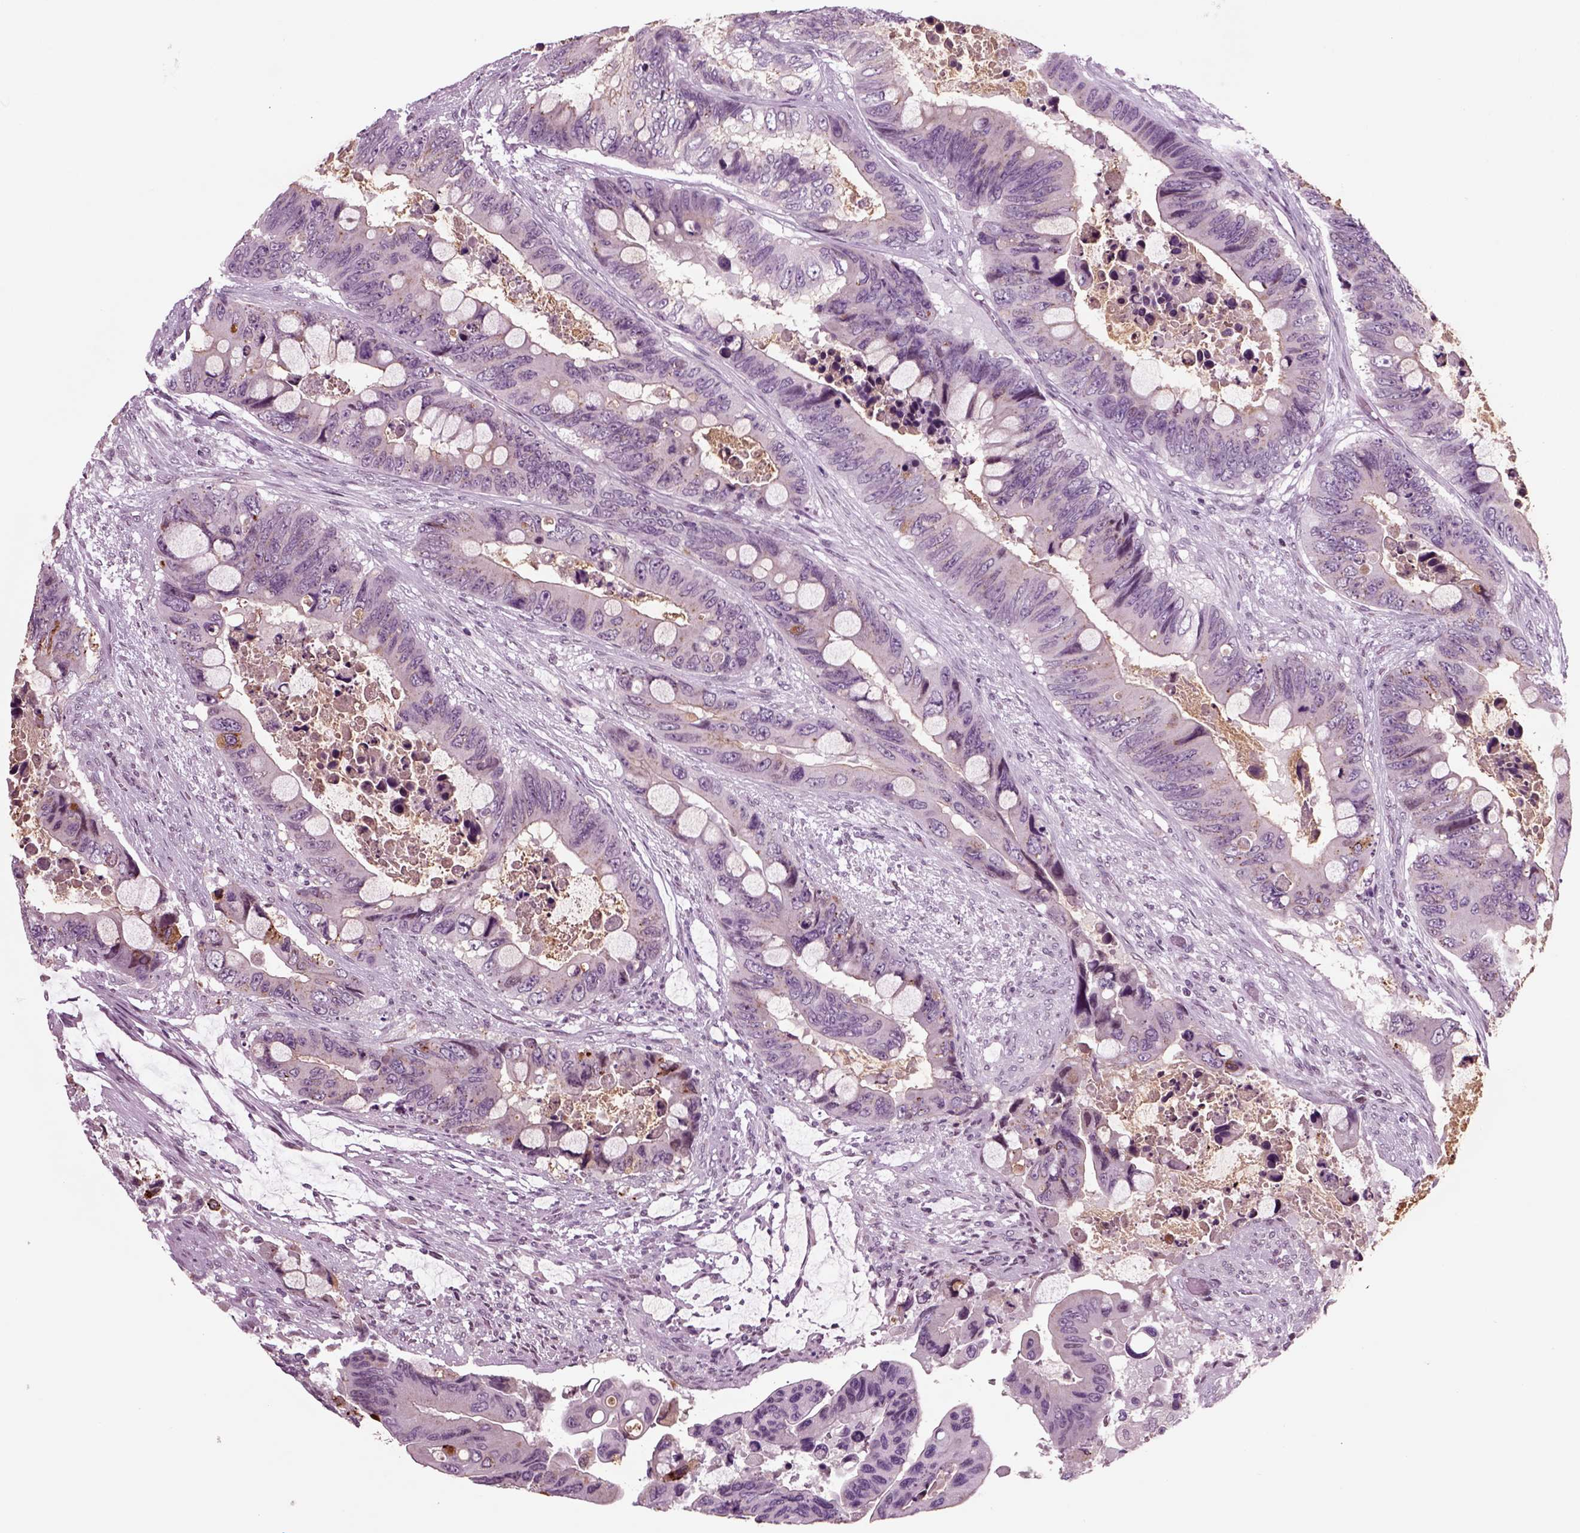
{"staining": {"intensity": "negative", "quantity": "none", "location": "none"}, "tissue": "colorectal cancer", "cell_type": "Tumor cells", "image_type": "cancer", "snomed": [{"axis": "morphology", "description": "Adenocarcinoma, NOS"}, {"axis": "topography", "description": "Rectum"}], "caption": "Immunohistochemistry (IHC) histopathology image of neoplastic tissue: adenocarcinoma (colorectal) stained with DAB (3,3'-diaminobenzidine) shows no significant protein positivity in tumor cells.", "gene": "CHGB", "patient": {"sex": "male", "age": 63}}